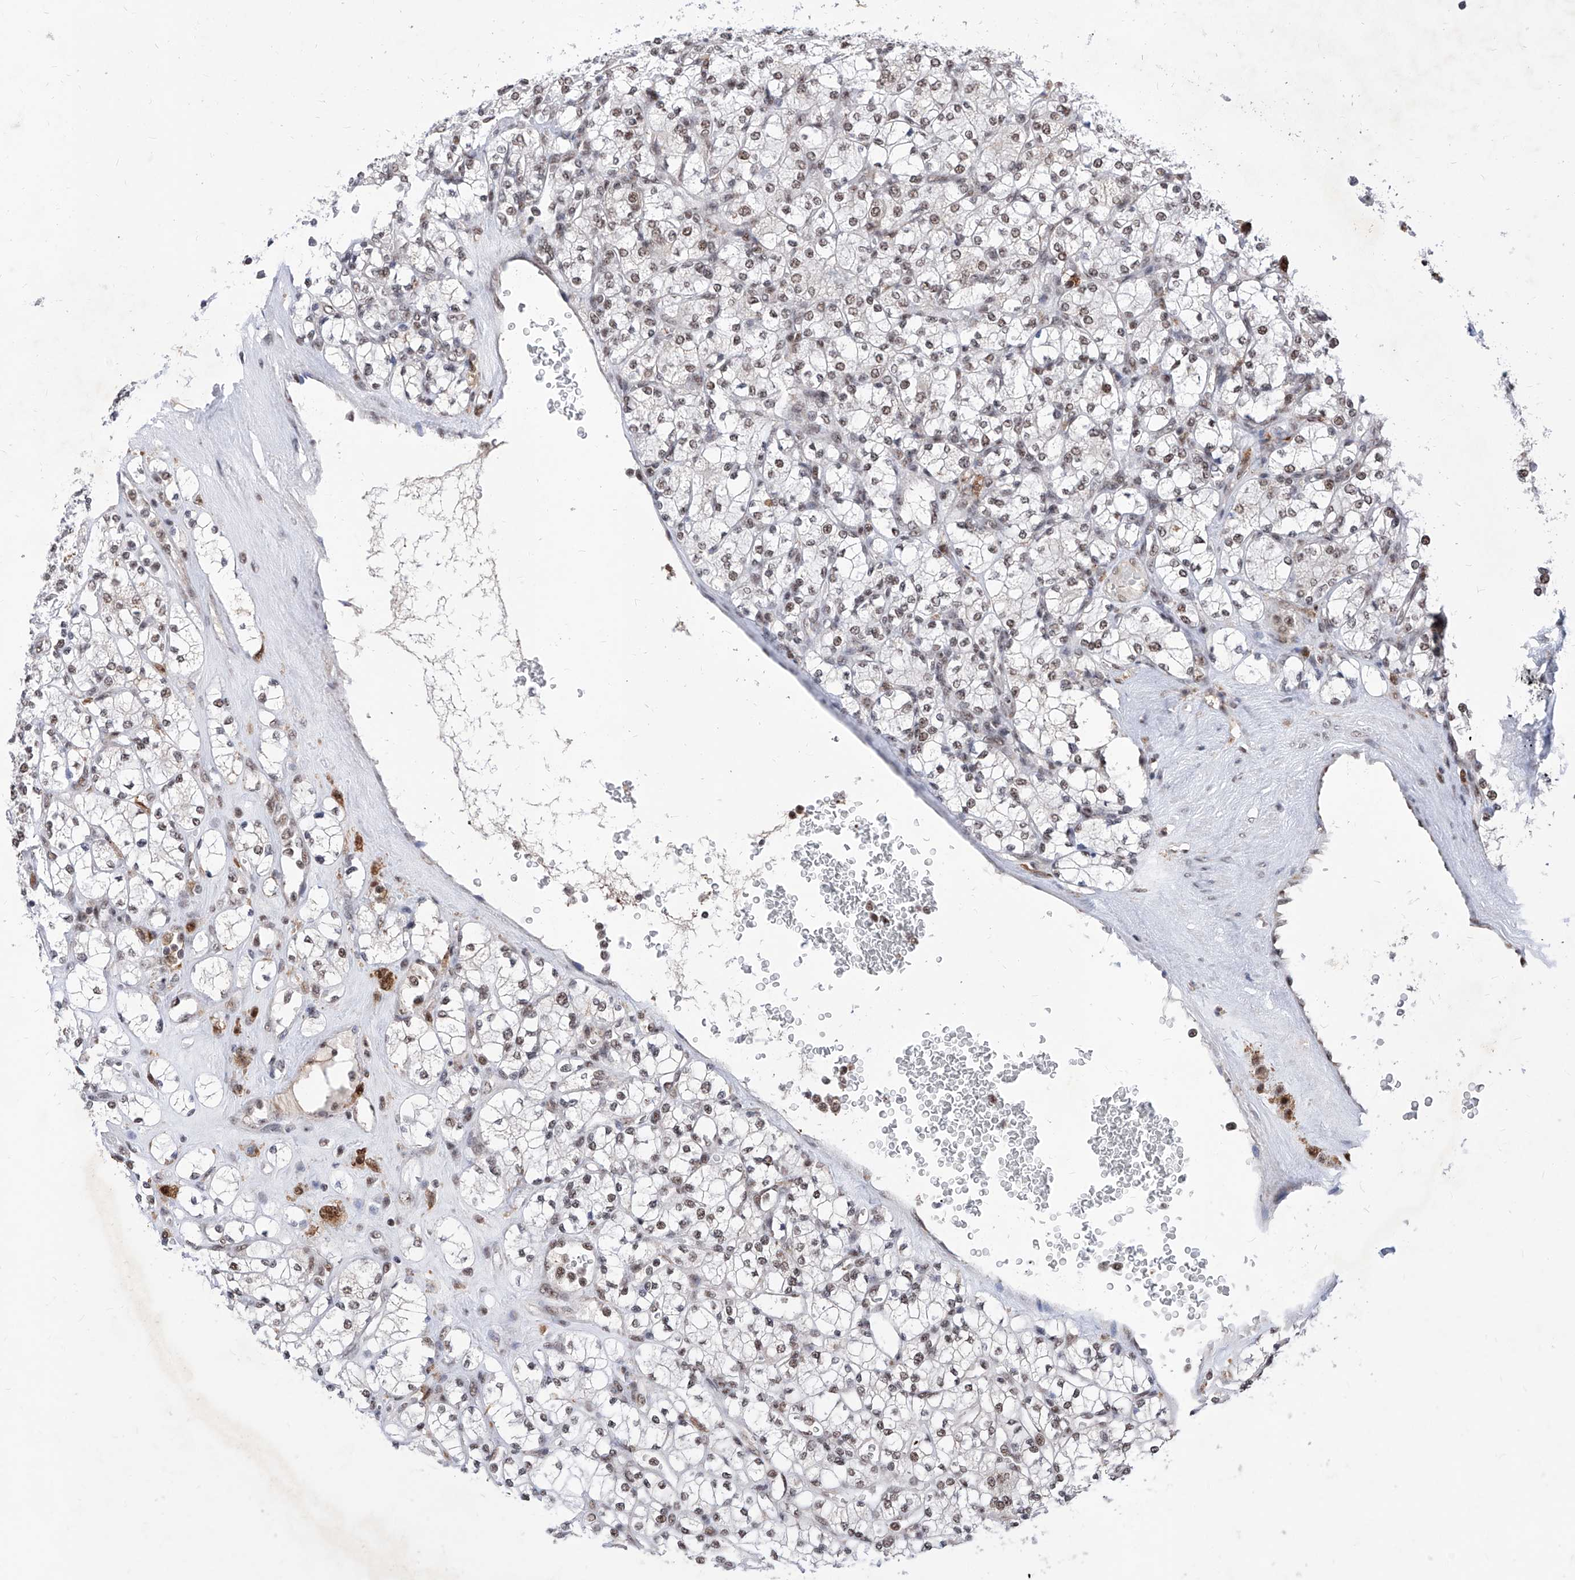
{"staining": {"intensity": "weak", "quantity": ">75%", "location": "nuclear"}, "tissue": "renal cancer", "cell_type": "Tumor cells", "image_type": "cancer", "snomed": [{"axis": "morphology", "description": "Adenocarcinoma, NOS"}, {"axis": "topography", "description": "Kidney"}], "caption": "There is low levels of weak nuclear staining in tumor cells of adenocarcinoma (renal), as demonstrated by immunohistochemical staining (brown color).", "gene": "PHF5A", "patient": {"sex": "male", "age": 77}}